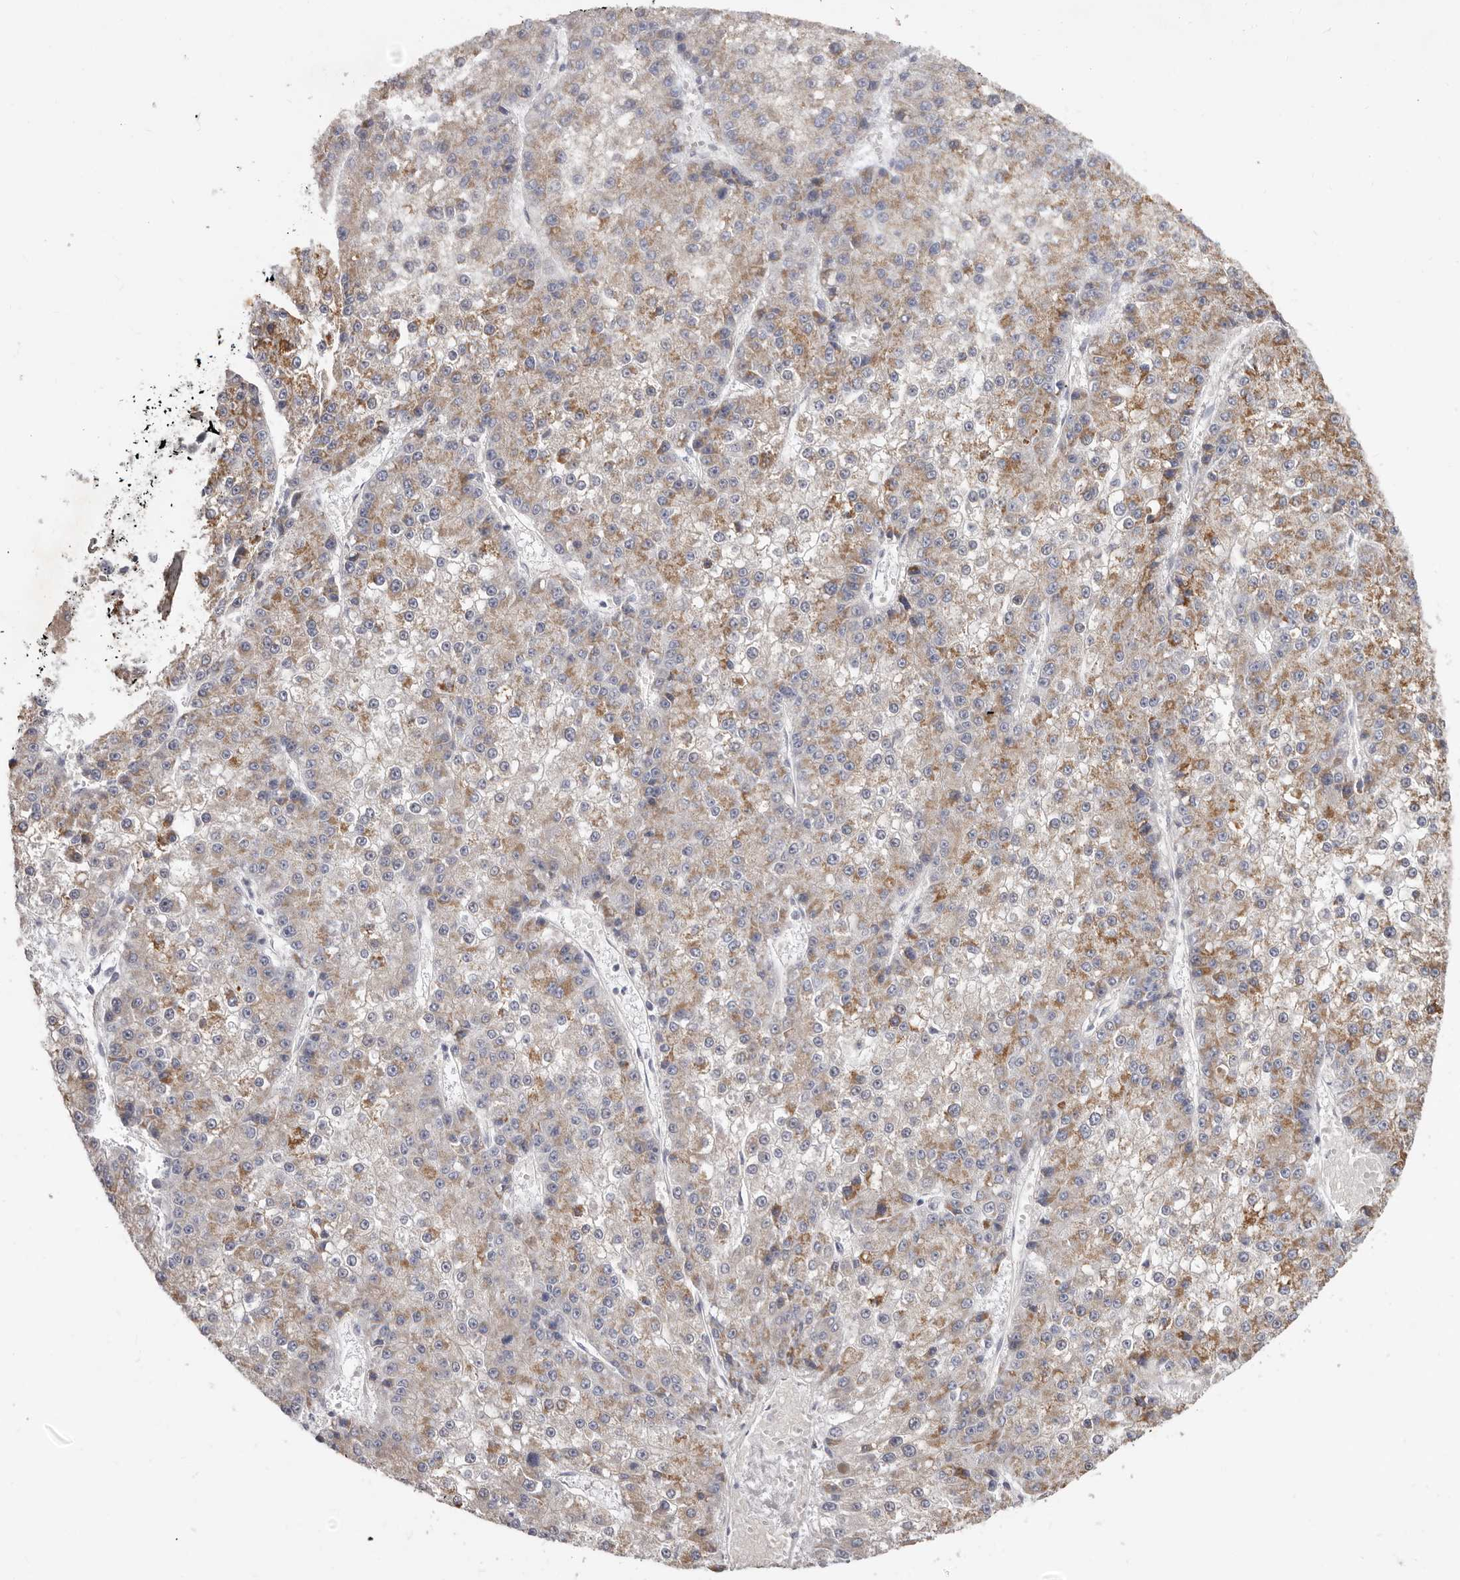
{"staining": {"intensity": "moderate", "quantity": "25%-75%", "location": "cytoplasmic/membranous"}, "tissue": "liver cancer", "cell_type": "Tumor cells", "image_type": "cancer", "snomed": [{"axis": "morphology", "description": "Carcinoma, Hepatocellular, NOS"}, {"axis": "topography", "description": "Liver"}], "caption": "About 25%-75% of tumor cells in liver hepatocellular carcinoma demonstrate moderate cytoplasmic/membranous protein positivity as visualized by brown immunohistochemical staining.", "gene": "SPTA1", "patient": {"sex": "female", "age": 73}}